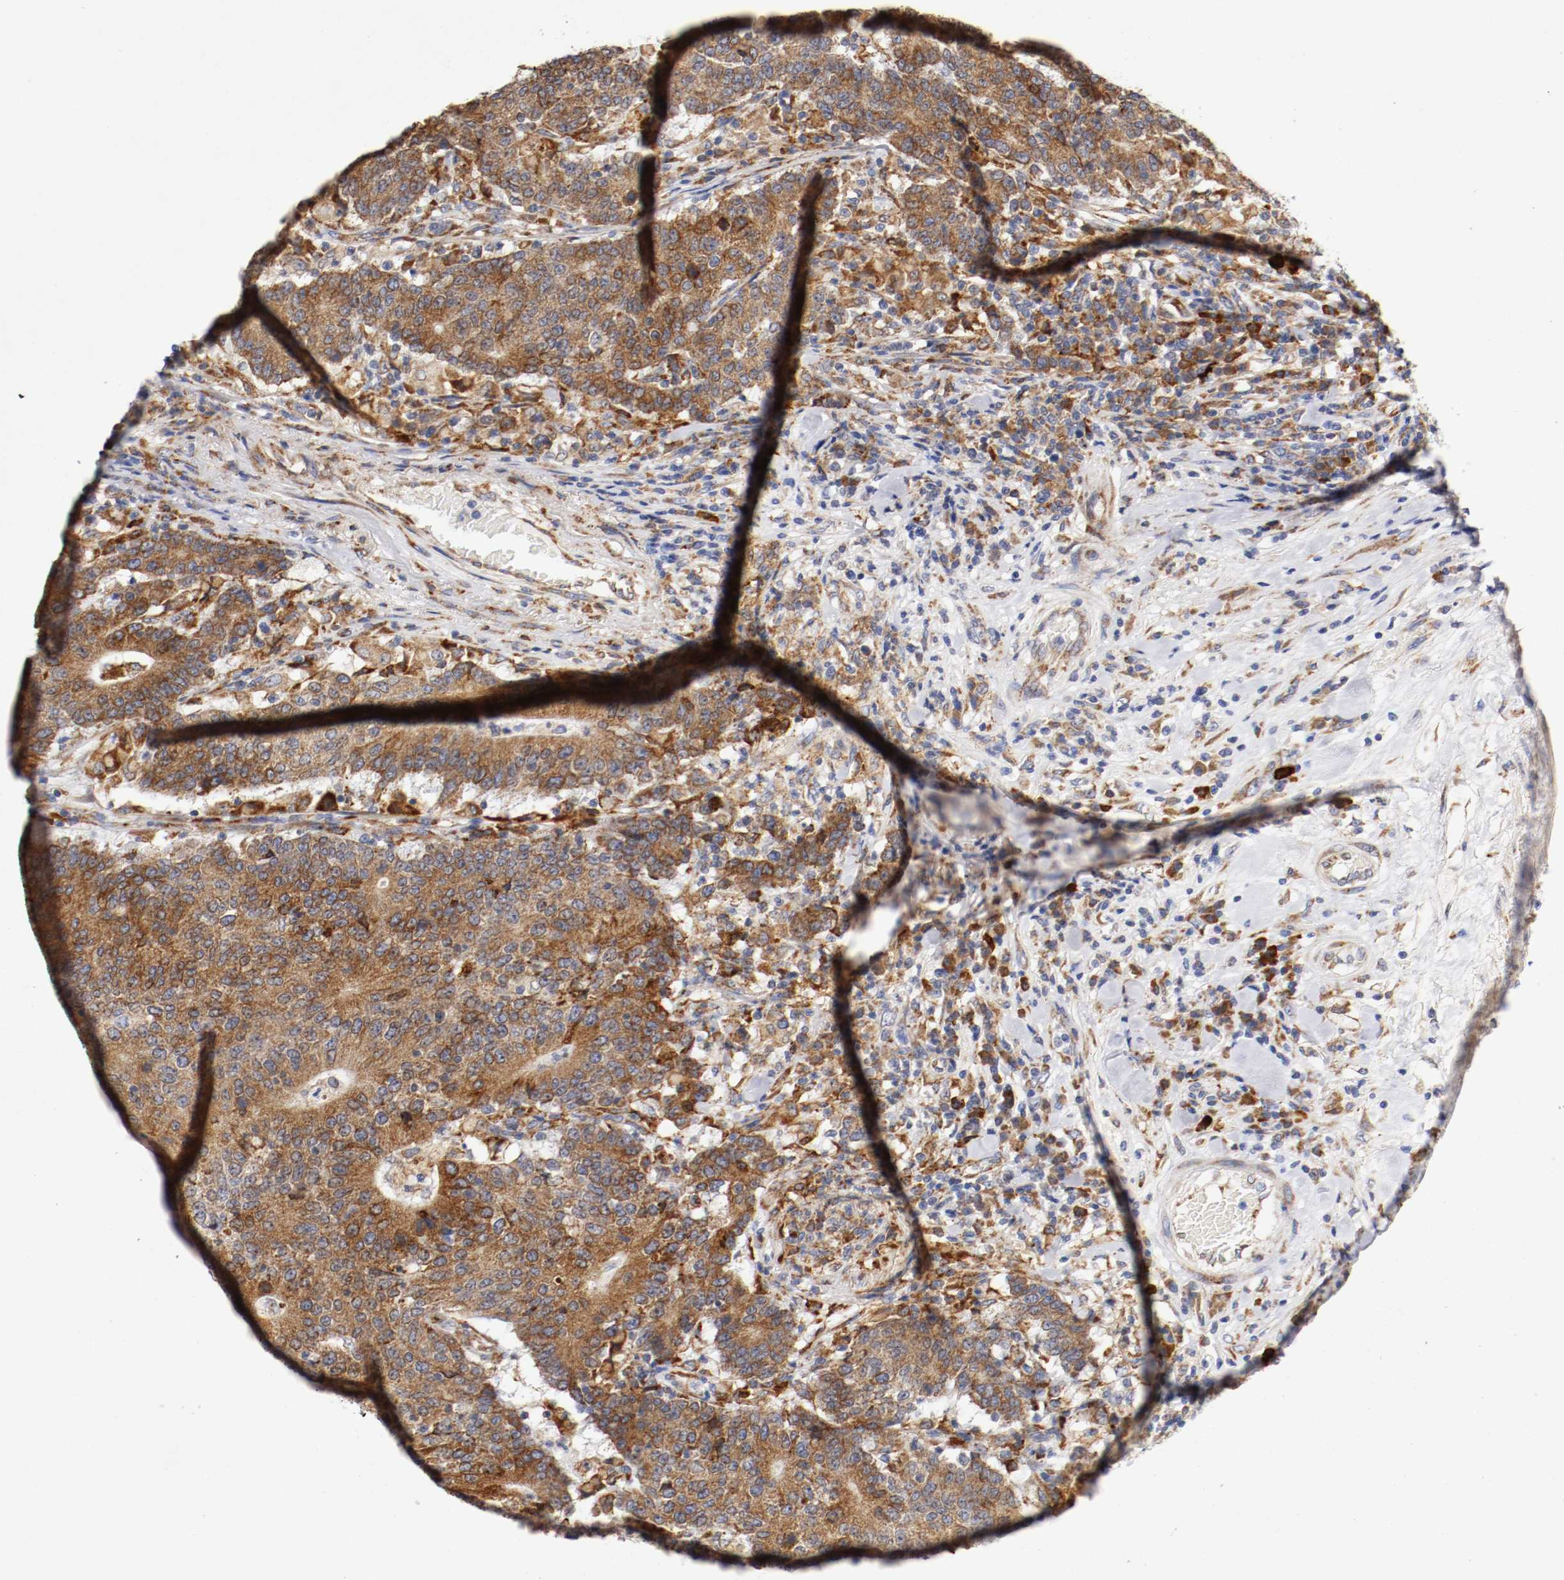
{"staining": {"intensity": "moderate", "quantity": ">75%", "location": "cytoplasmic/membranous"}, "tissue": "colorectal cancer", "cell_type": "Tumor cells", "image_type": "cancer", "snomed": [{"axis": "morphology", "description": "Normal tissue, NOS"}, {"axis": "morphology", "description": "Adenocarcinoma, NOS"}, {"axis": "topography", "description": "Colon"}], "caption": "IHC (DAB (3,3'-diaminobenzidine)) staining of human colorectal adenocarcinoma exhibits moderate cytoplasmic/membranous protein expression in about >75% of tumor cells. (brown staining indicates protein expression, while blue staining denotes nuclei).", "gene": "TRAF2", "patient": {"sex": "female", "age": 75}}